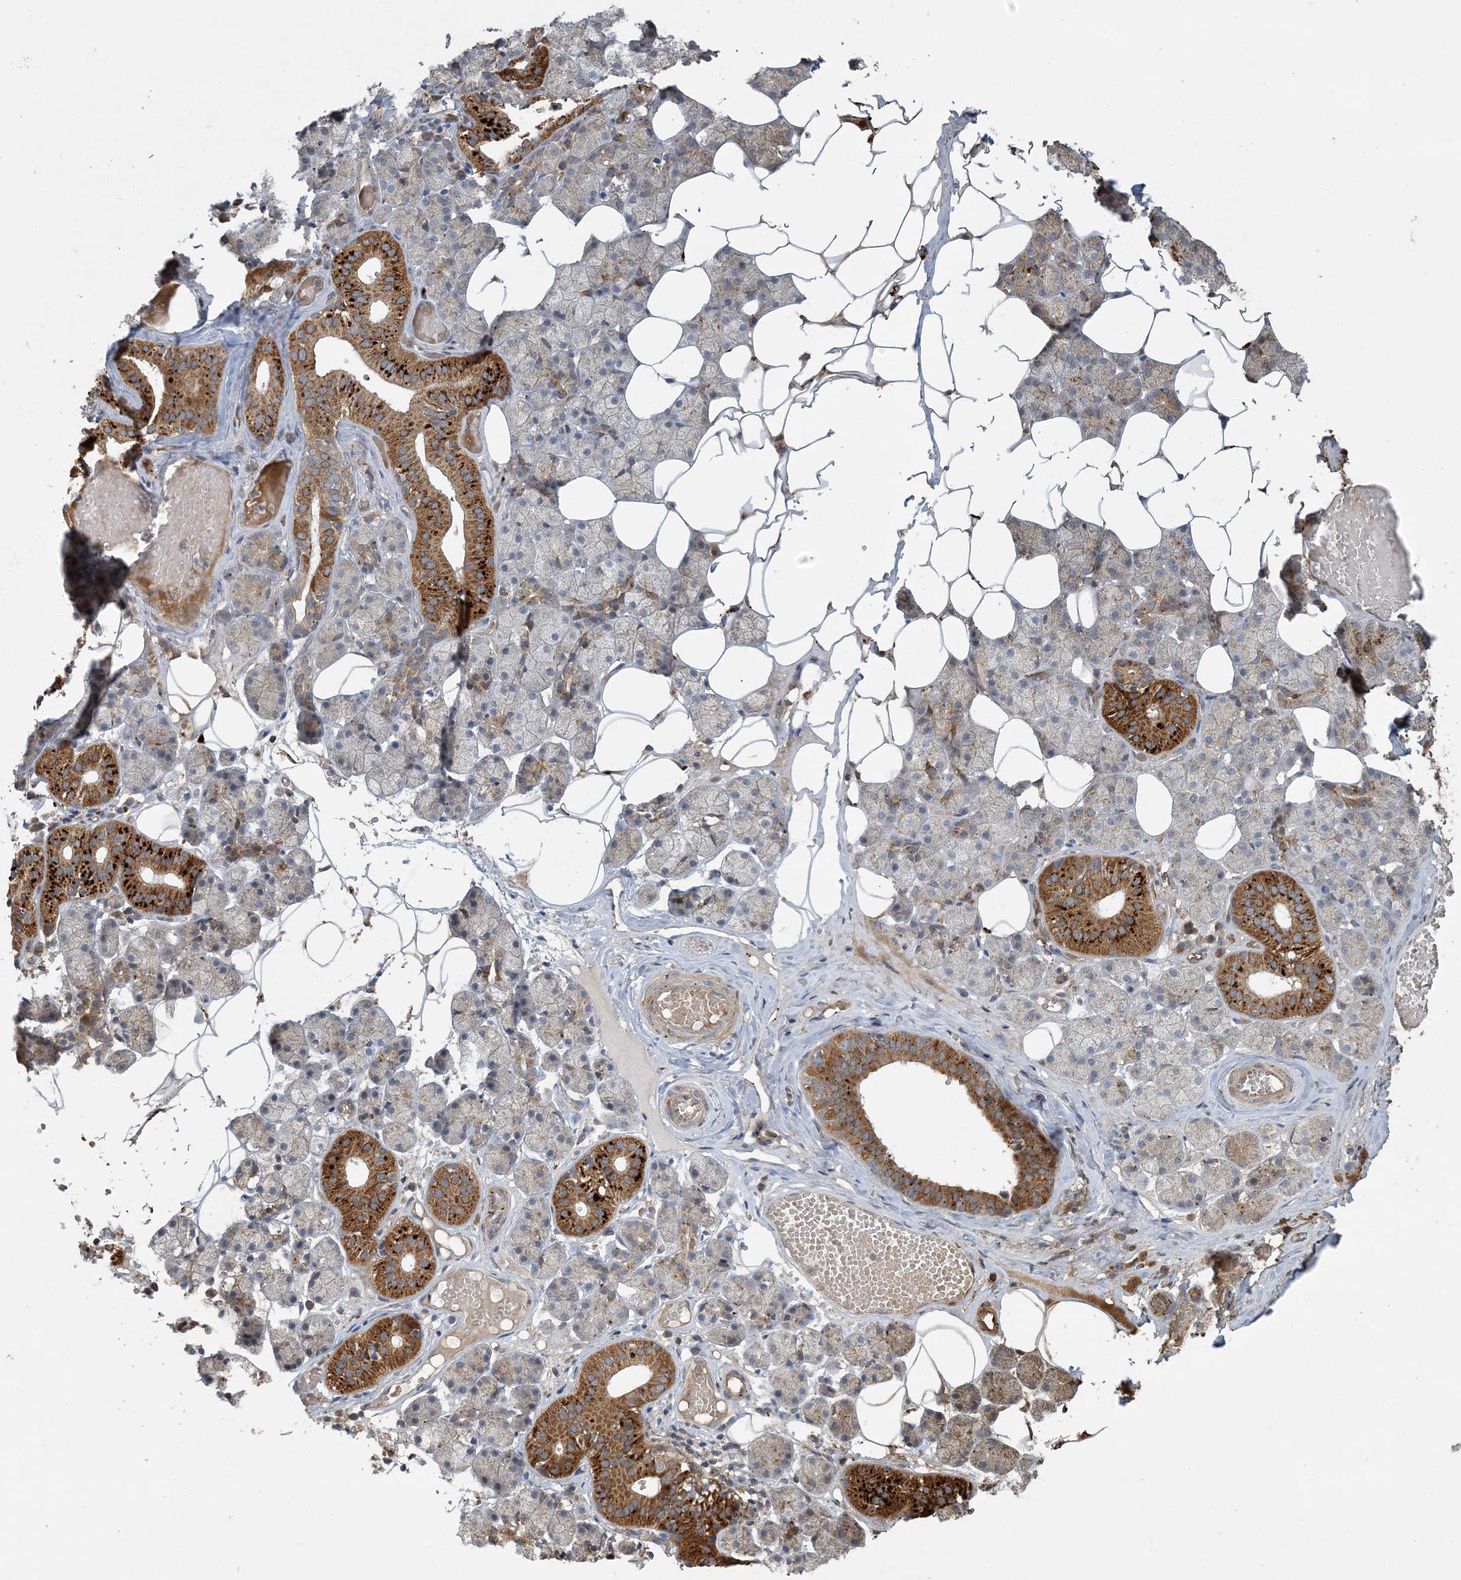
{"staining": {"intensity": "strong", "quantity": "25%-75%", "location": "cytoplasmic/membranous"}, "tissue": "salivary gland", "cell_type": "Glandular cells", "image_type": "normal", "snomed": [{"axis": "morphology", "description": "Normal tissue, NOS"}, {"axis": "topography", "description": "Salivary gland"}], "caption": "Immunohistochemical staining of normal human salivary gland demonstrates strong cytoplasmic/membranous protein staining in approximately 25%-75% of glandular cells. Immunohistochemistry stains the protein of interest in brown and the nuclei are stained blue.", "gene": "LTN1", "patient": {"sex": "female", "age": 33}}